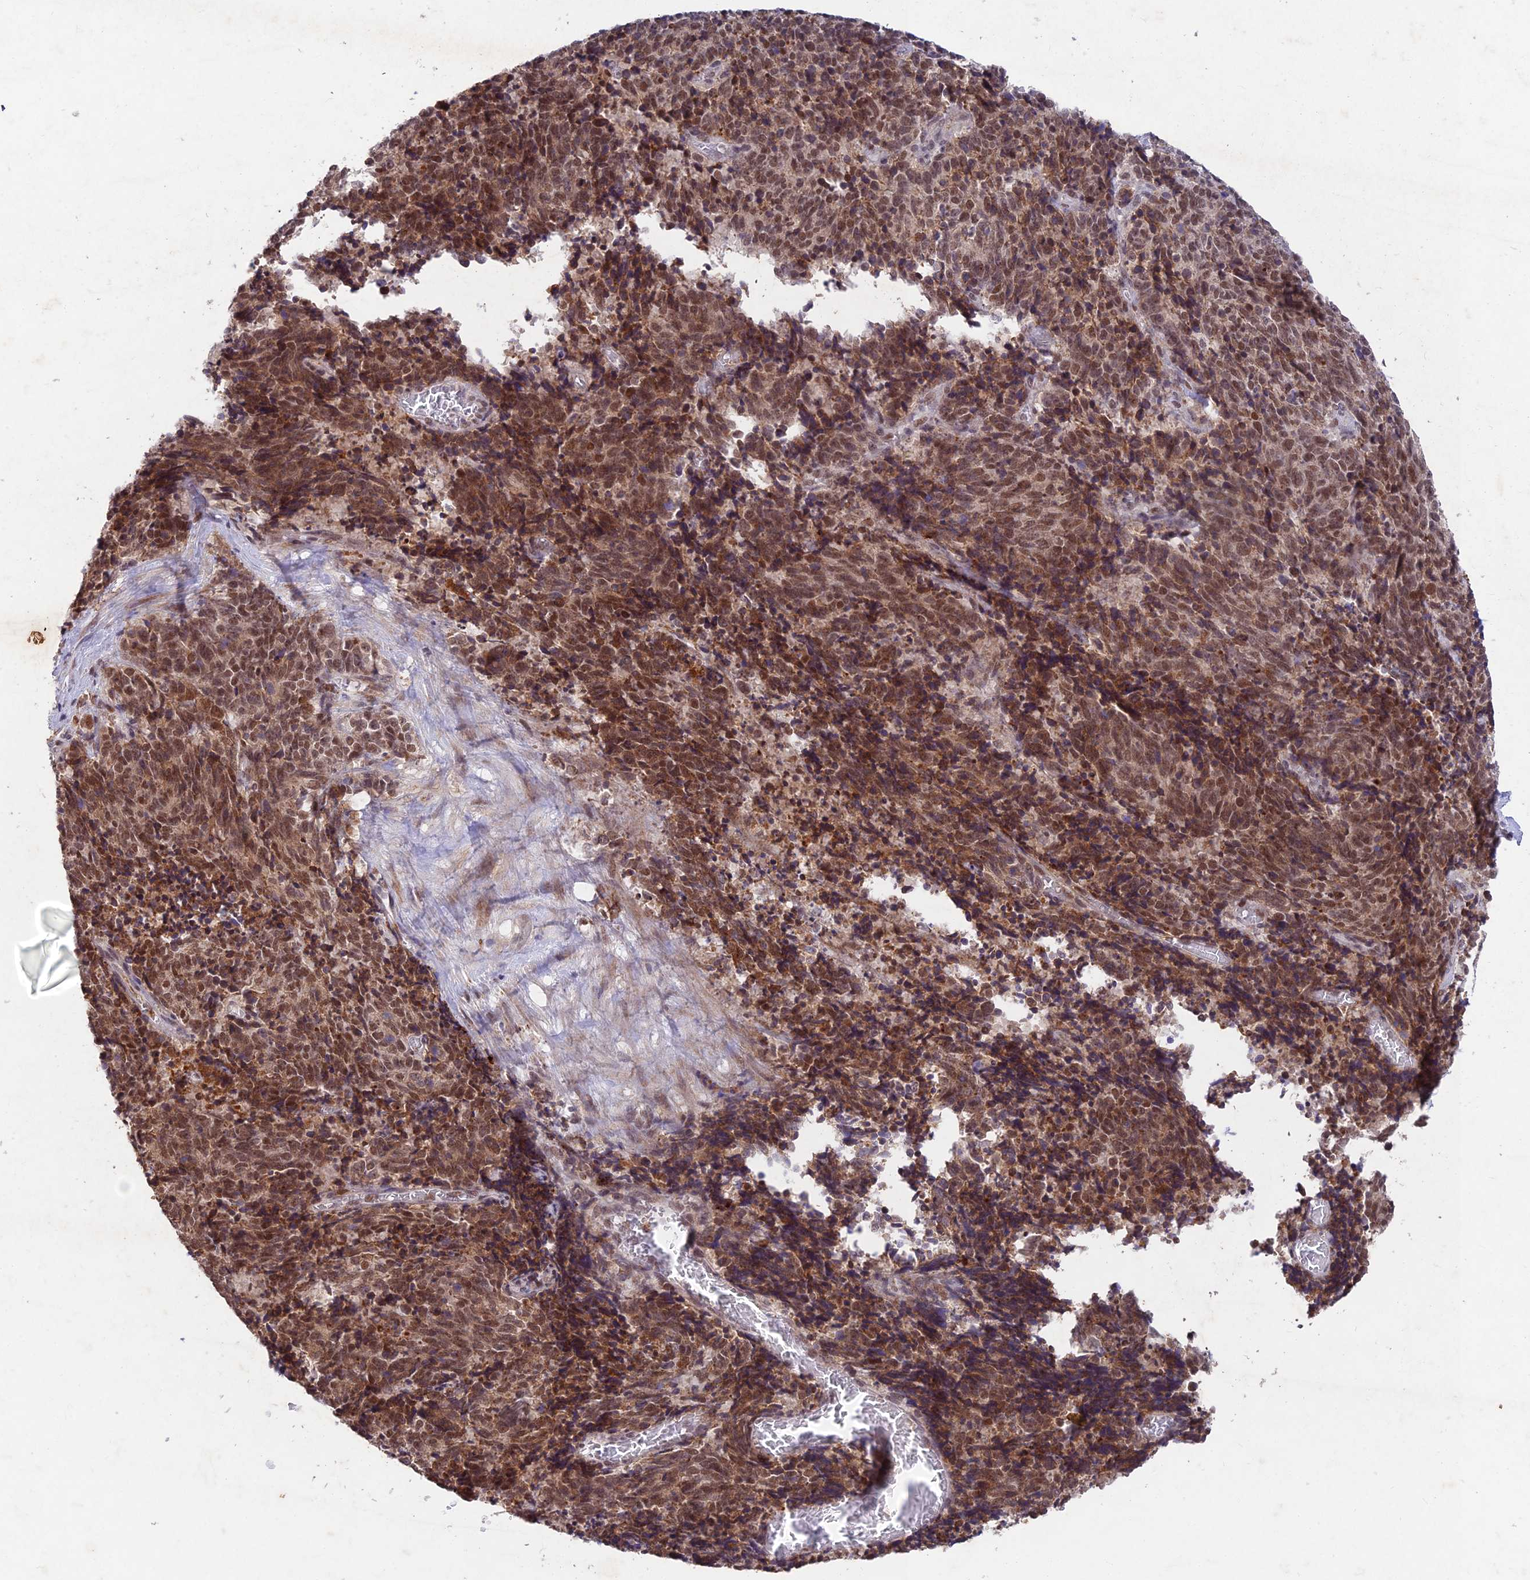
{"staining": {"intensity": "strong", "quantity": ">75%", "location": "cytoplasmic/membranous,nuclear"}, "tissue": "cervical cancer", "cell_type": "Tumor cells", "image_type": "cancer", "snomed": [{"axis": "morphology", "description": "Squamous cell carcinoma, NOS"}, {"axis": "topography", "description": "Cervix"}], "caption": "Immunohistochemistry (IHC) staining of squamous cell carcinoma (cervical), which demonstrates high levels of strong cytoplasmic/membranous and nuclear expression in approximately >75% of tumor cells indicating strong cytoplasmic/membranous and nuclear protein expression. The staining was performed using DAB (3,3'-diaminobenzidine) (brown) for protein detection and nuclei were counterstained in hematoxylin (blue).", "gene": "RAVER1", "patient": {"sex": "female", "age": 29}}